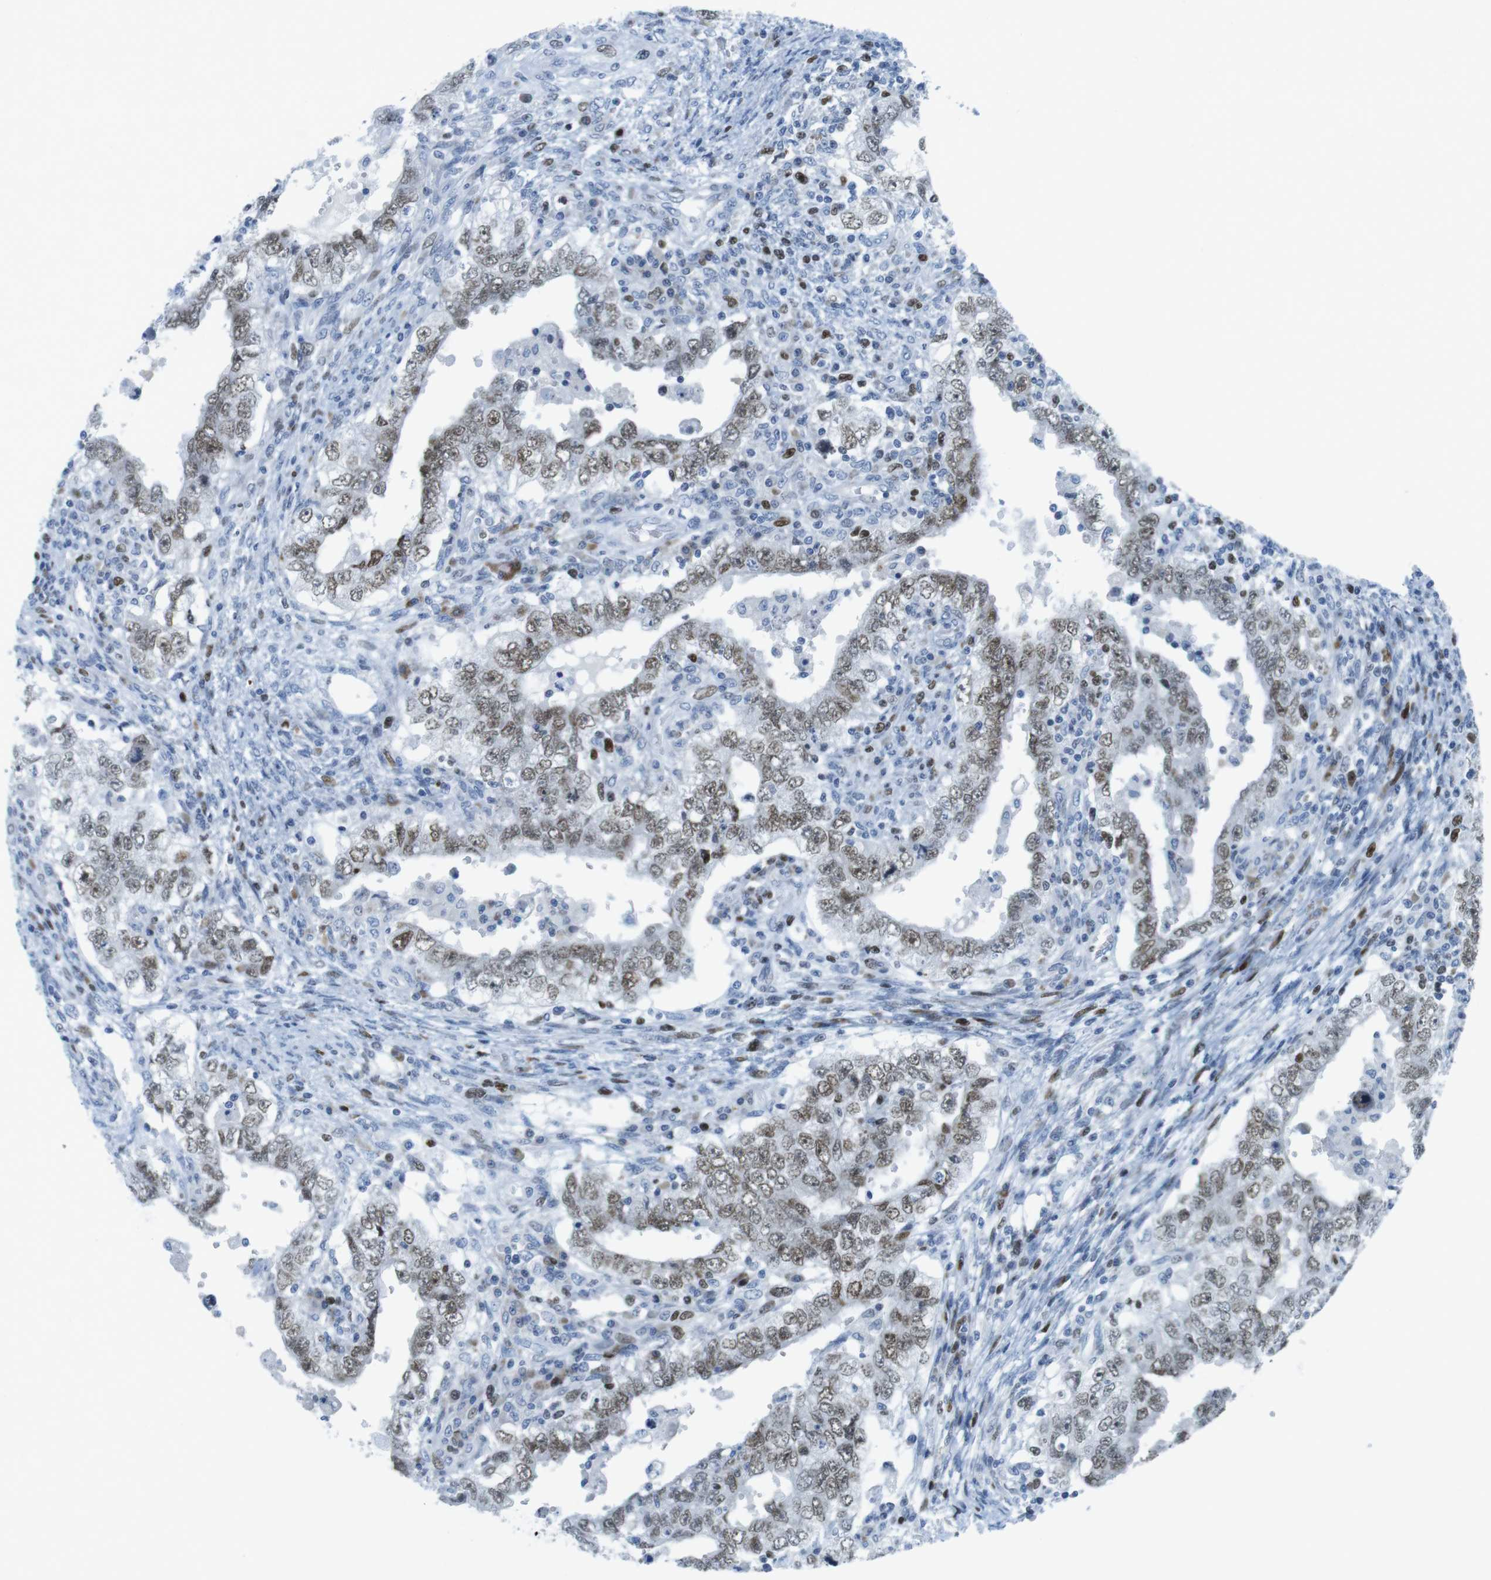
{"staining": {"intensity": "moderate", "quantity": ">75%", "location": "nuclear"}, "tissue": "testis cancer", "cell_type": "Tumor cells", "image_type": "cancer", "snomed": [{"axis": "morphology", "description": "Carcinoma, Embryonal, NOS"}, {"axis": "topography", "description": "Testis"}], "caption": "Human testis cancer (embryonal carcinoma) stained for a protein (brown) shows moderate nuclear positive expression in approximately >75% of tumor cells.", "gene": "CHAF1A", "patient": {"sex": "male", "age": 26}}